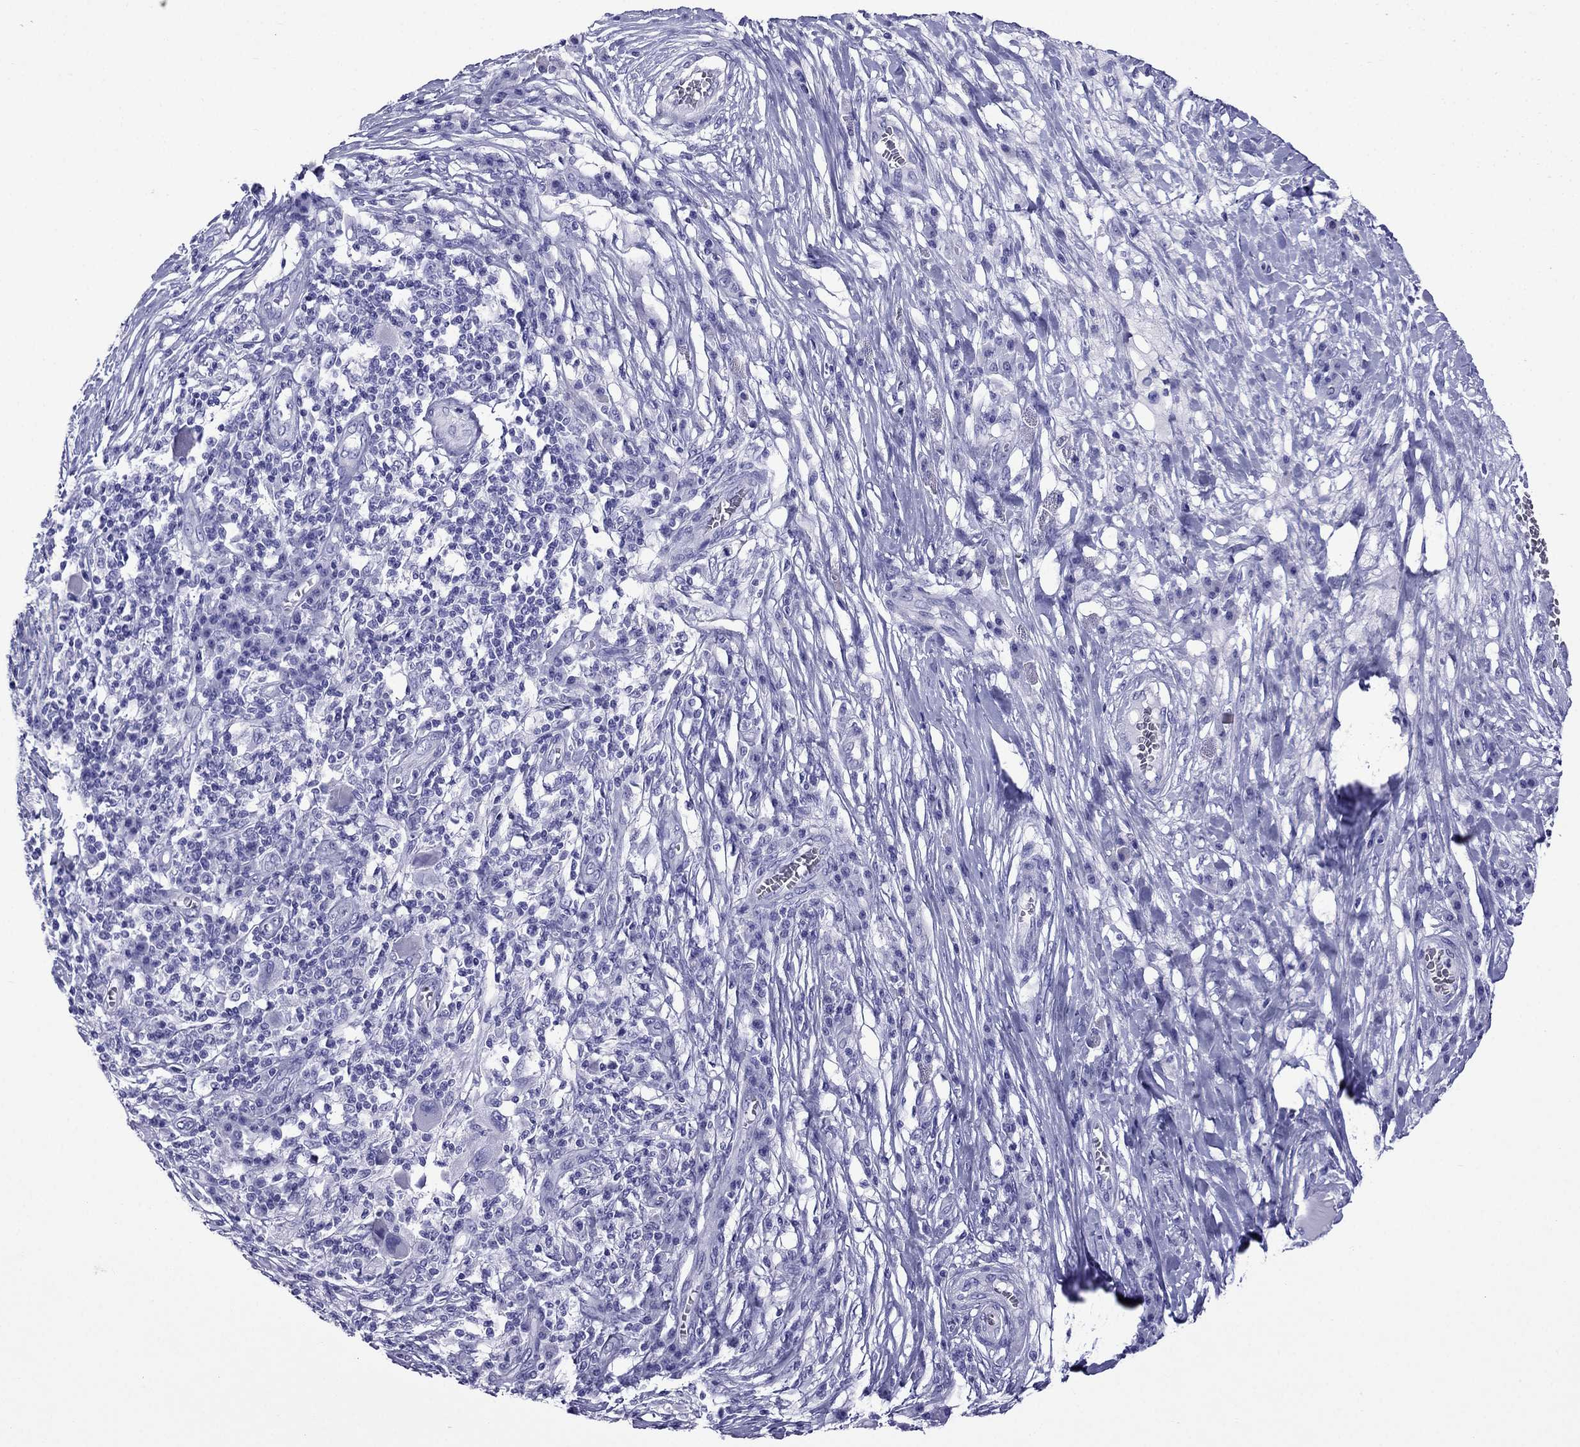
{"staining": {"intensity": "negative", "quantity": "none", "location": "none"}, "tissue": "melanoma", "cell_type": "Tumor cells", "image_type": "cancer", "snomed": [{"axis": "morphology", "description": "Malignant melanoma, NOS"}, {"axis": "topography", "description": "Skin"}], "caption": "Protein analysis of malignant melanoma shows no significant staining in tumor cells.", "gene": "ARR3", "patient": {"sex": "male", "age": 53}}